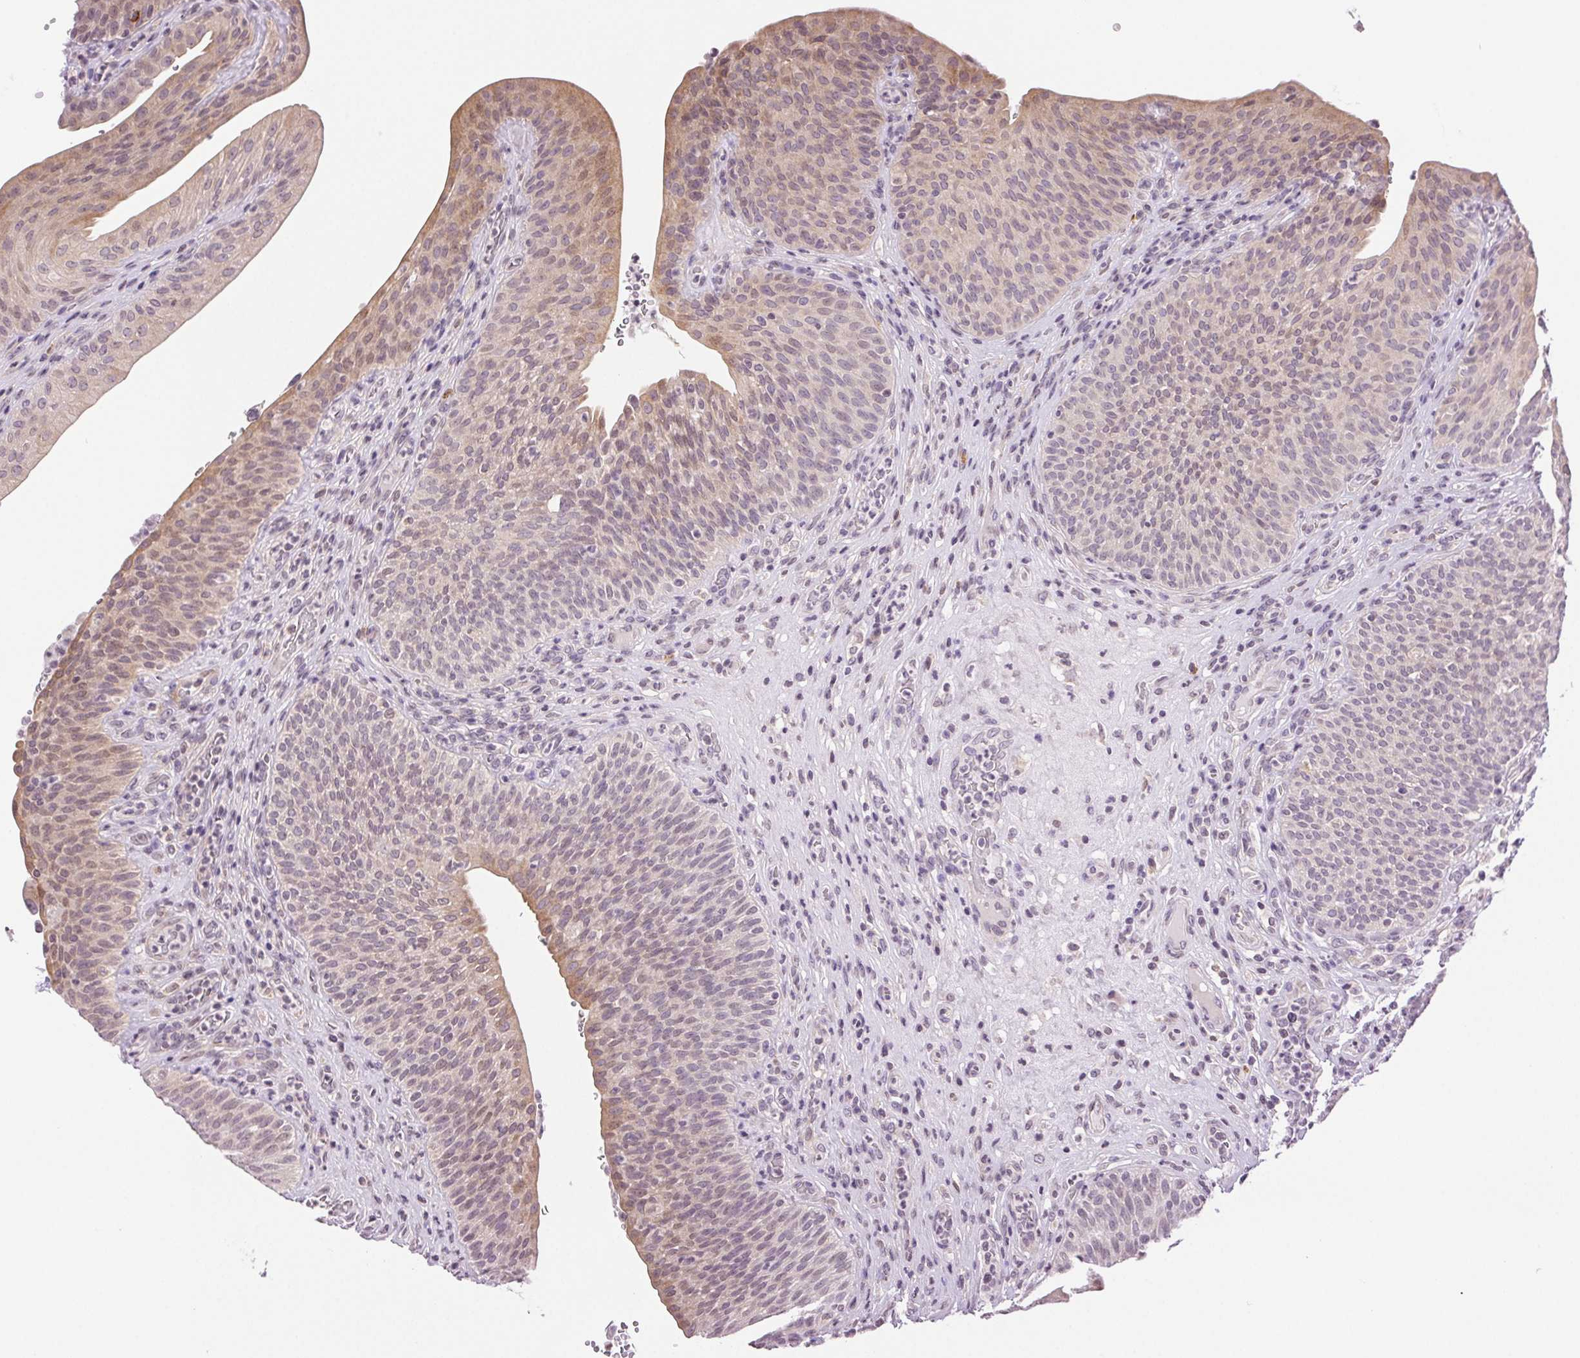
{"staining": {"intensity": "weak", "quantity": "25%-75%", "location": "cytoplasmic/membranous,nuclear"}, "tissue": "urinary bladder", "cell_type": "Urothelial cells", "image_type": "normal", "snomed": [{"axis": "morphology", "description": "Normal tissue, NOS"}, {"axis": "topography", "description": "Urinary bladder"}, {"axis": "topography", "description": "Peripheral nerve tissue"}], "caption": "DAB immunohistochemical staining of normal urinary bladder demonstrates weak cytoplasmic/membranous,nuclear protein positivity in approximately 25%-75% of urothelial cells.", "gene": "TNNT3", "patient": {"sex": "male", "age": 66}}